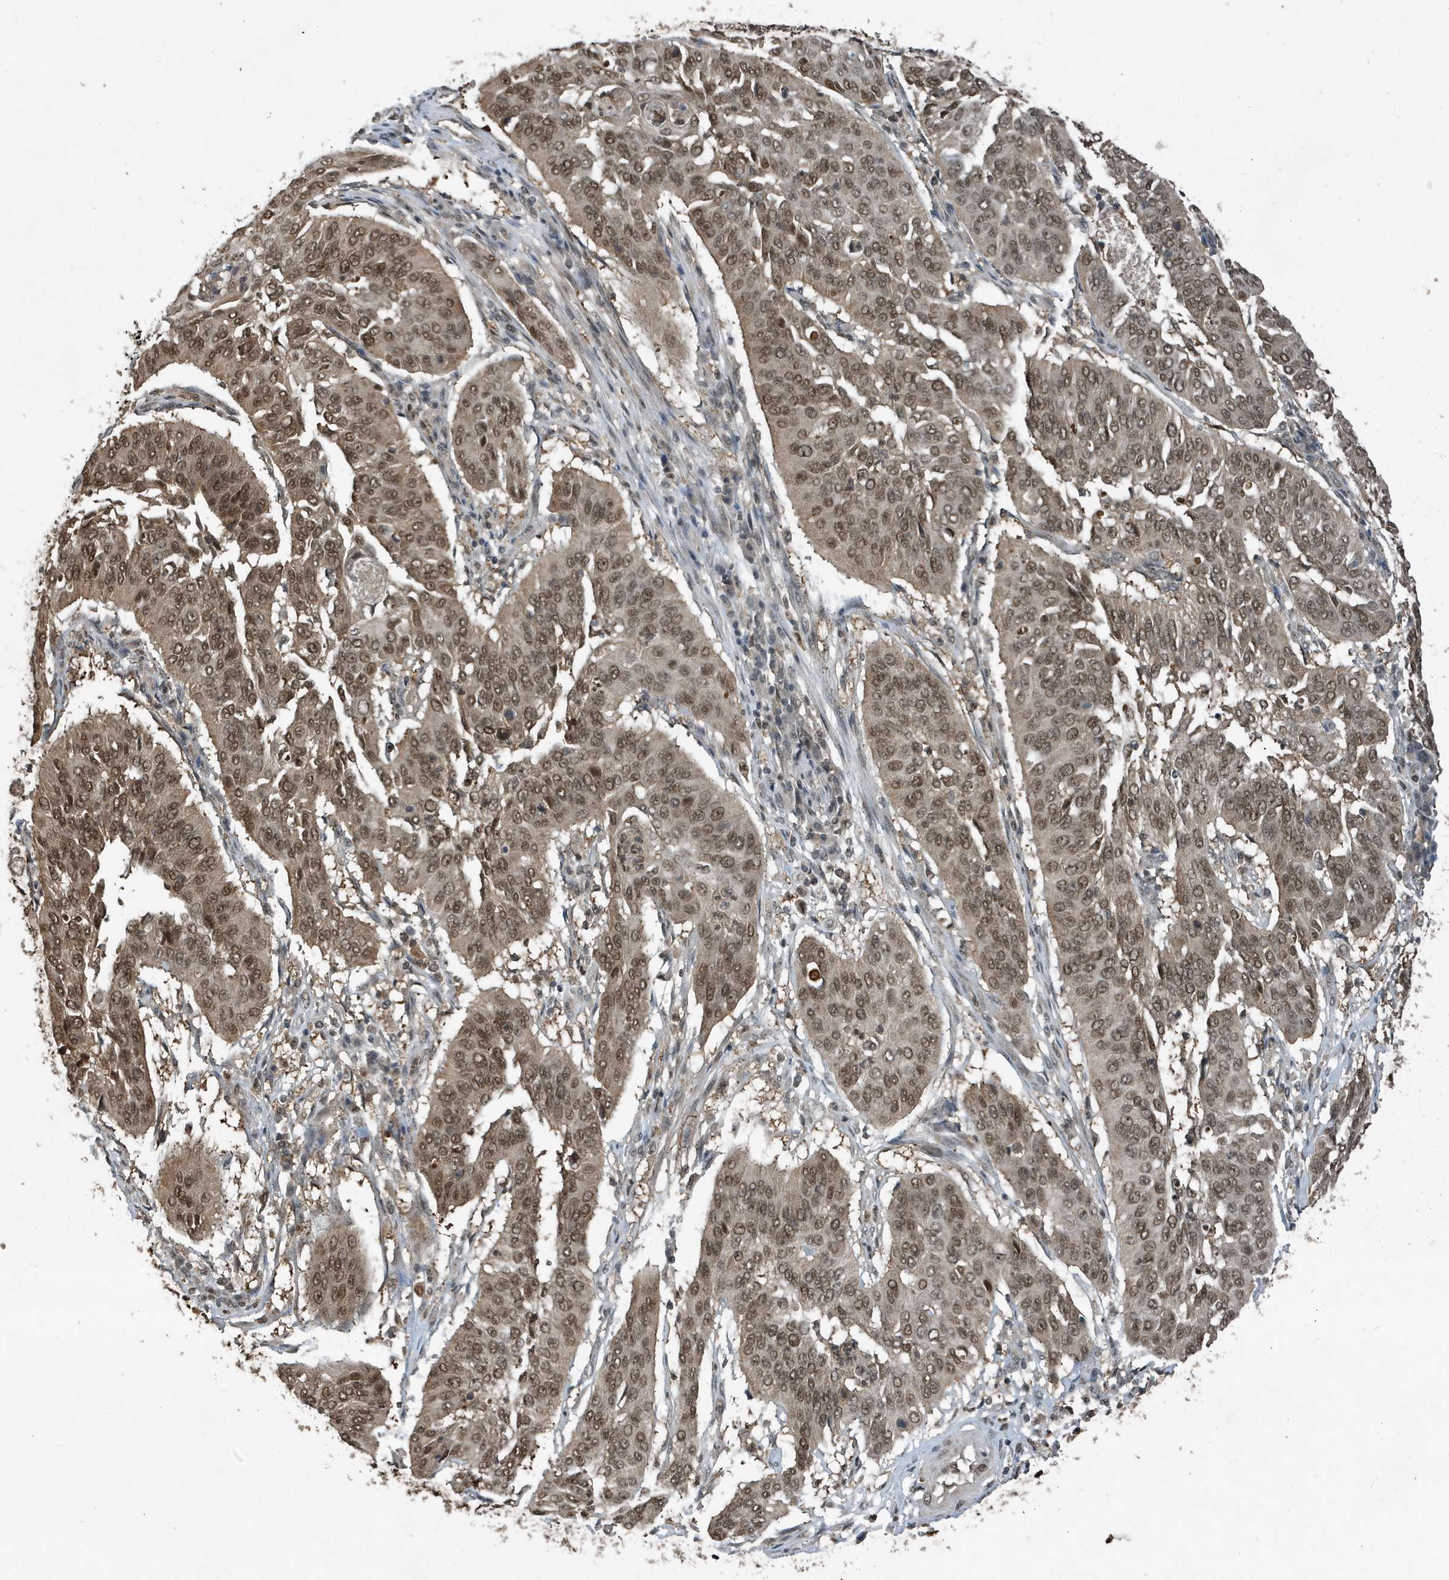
{"staining": {"intensity": "moderate", "quantity": ">75%", "location": "cytoplasmic/membranous,nuclear"}, "tissue": "cervical cancer", "cell_type": "Tumor cells", "image_type": "cancer", "snomed": [{"axis": "morphology", "description": "Normal tissue, NOS"}, {"axis": "morphology", "description": "Squamous cell carcinoma, NOS"}, {"axis": "topography", "description": "Cervix"}], "caption": "A brown stain labels moderate cytoplasmic/membranous and nuclear expression of a protein in cervical squamous cell carcinoma tumor cells.", "gene": "HSPA1A", "patient": {"sex": "female", "age": 39}}